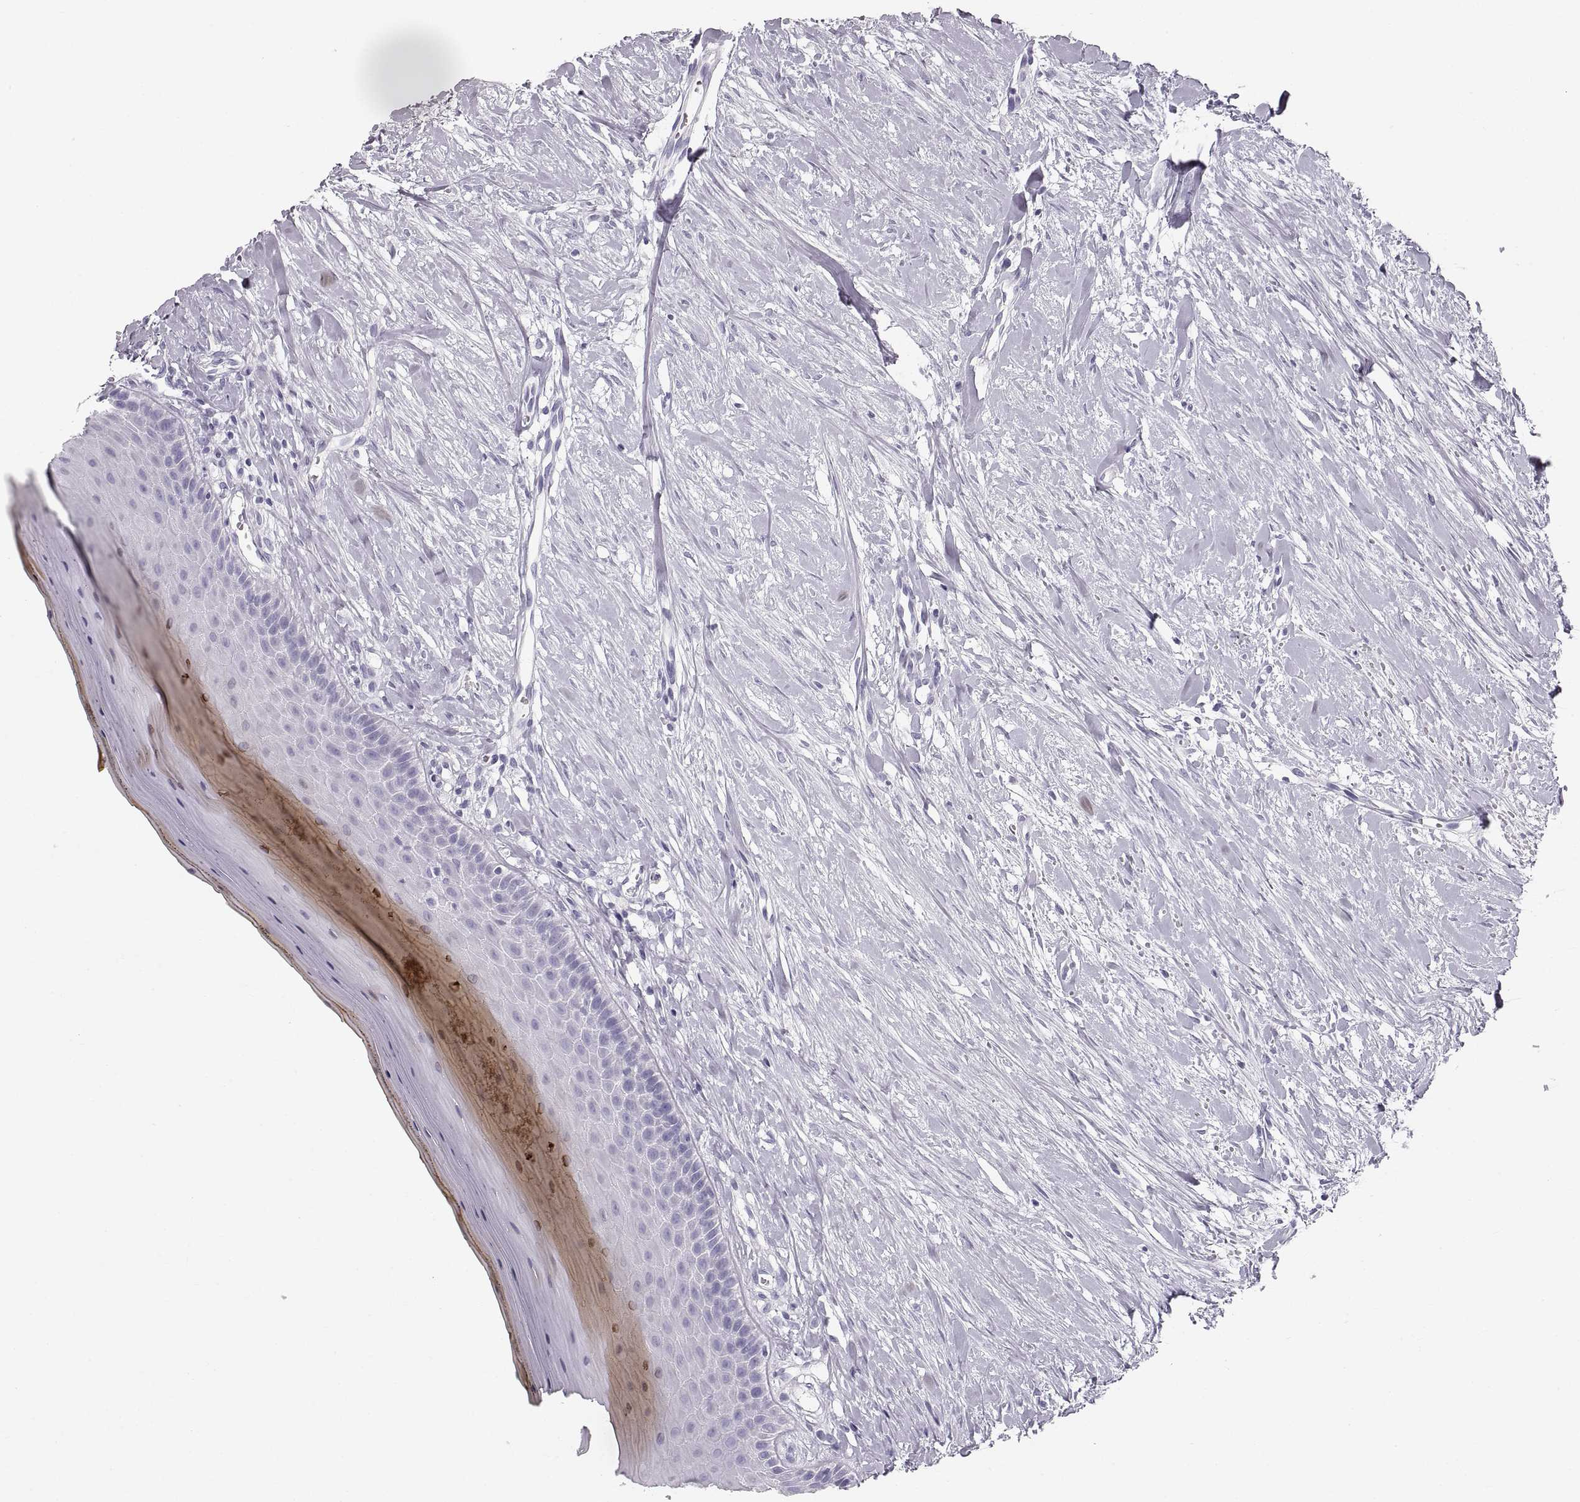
{"staining": {"intensity": "negative", "quantity": "none", "location": "none"}, "tissue": "oral mucosa", "cell_type": "Squamous epithelial cells", "image_type": "normal", "snomed": [{"axis": "morphology", "description": "Normal tissue, NOS"}, {"axis": "topography", "description": "Oral tissue"}], "caption": "This is an immunohistochemistry histopathology image of unremarkable oral mucosa. There is no staining in squamous epithelial cells.", "gene": "CRYAA", "patient": {"sex": "female", "age": 43}}